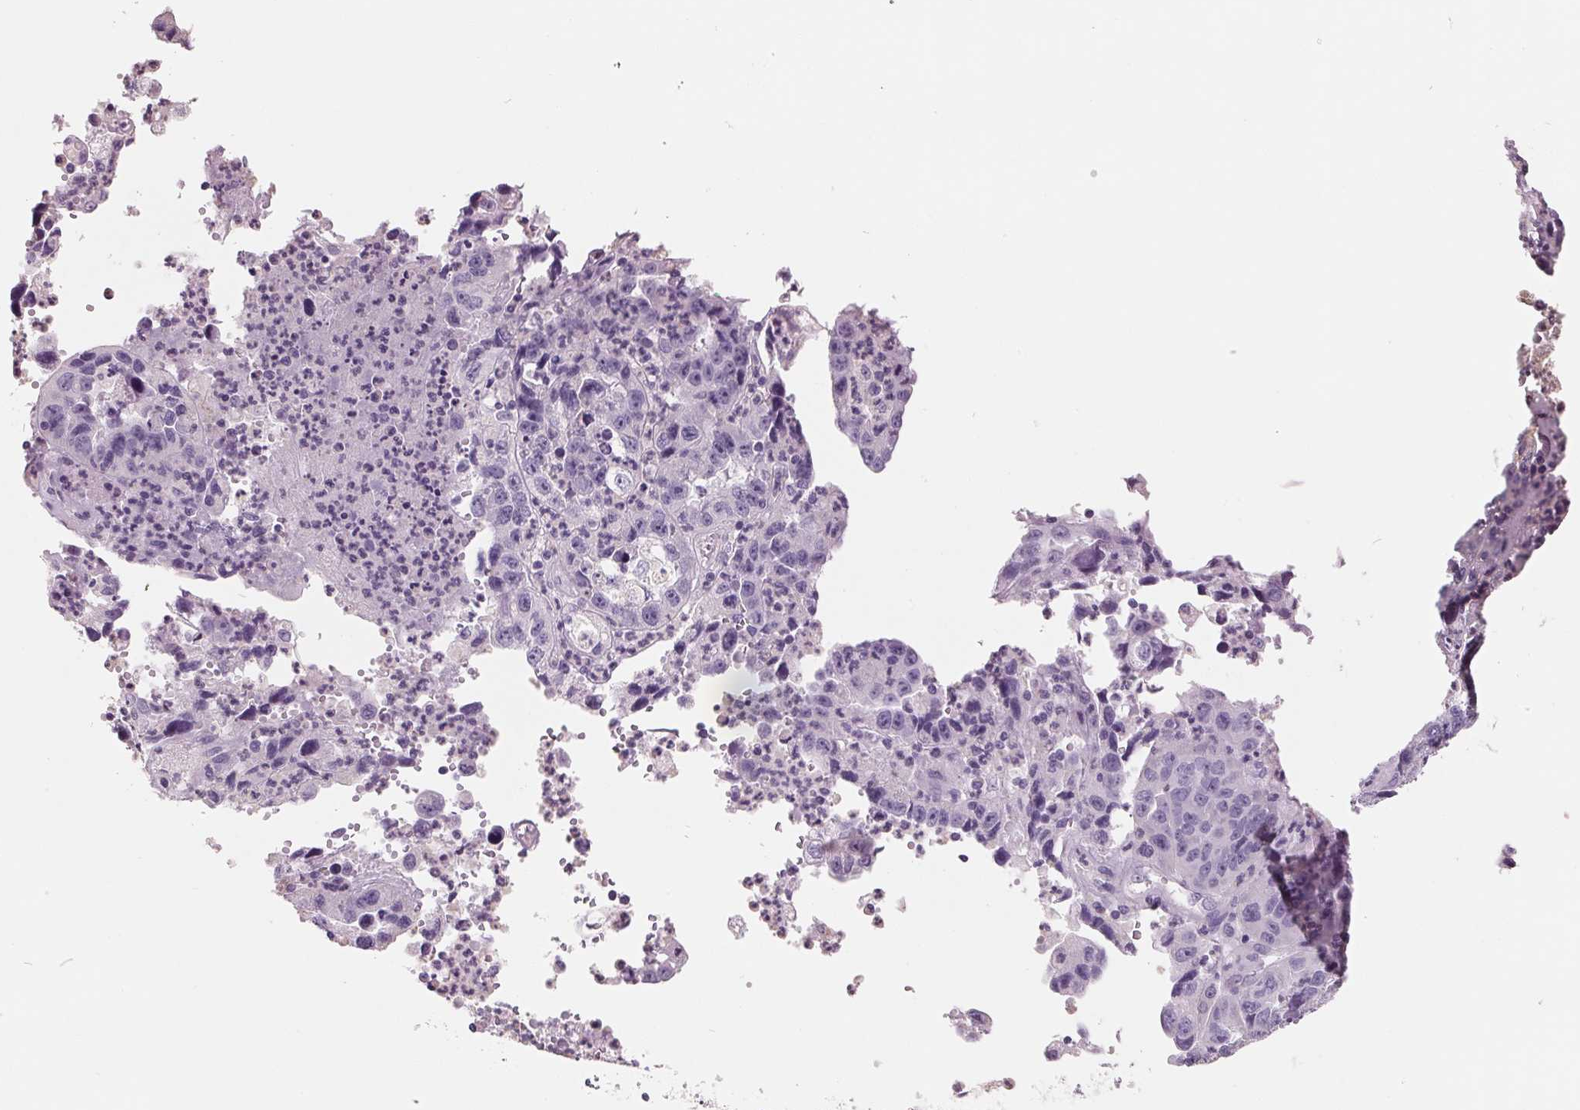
{"staining": {"intensity": "negative", "quantity": "none", "location": "none"}, "tissue": "endometrial cancer", "cell_type": "Tumor cells", "image_type": "cancer", "snomed": [{"axis": "morphology", "description": "Adenocarcinoma, NOS"}, {"axis": "topography", "description": "Uterus"}], "caption": "Immunohistochemistry (IHC) of human endometrial cancer exhibits no staining in tumor cells. The staining was performed using DAB to visualize the protein expression in brown, while the nuclei were stained in blue with hematoxylin (Magnification: 20x).", "gene": "FTCD", "patient": {"sex": "female", "age": 62}}